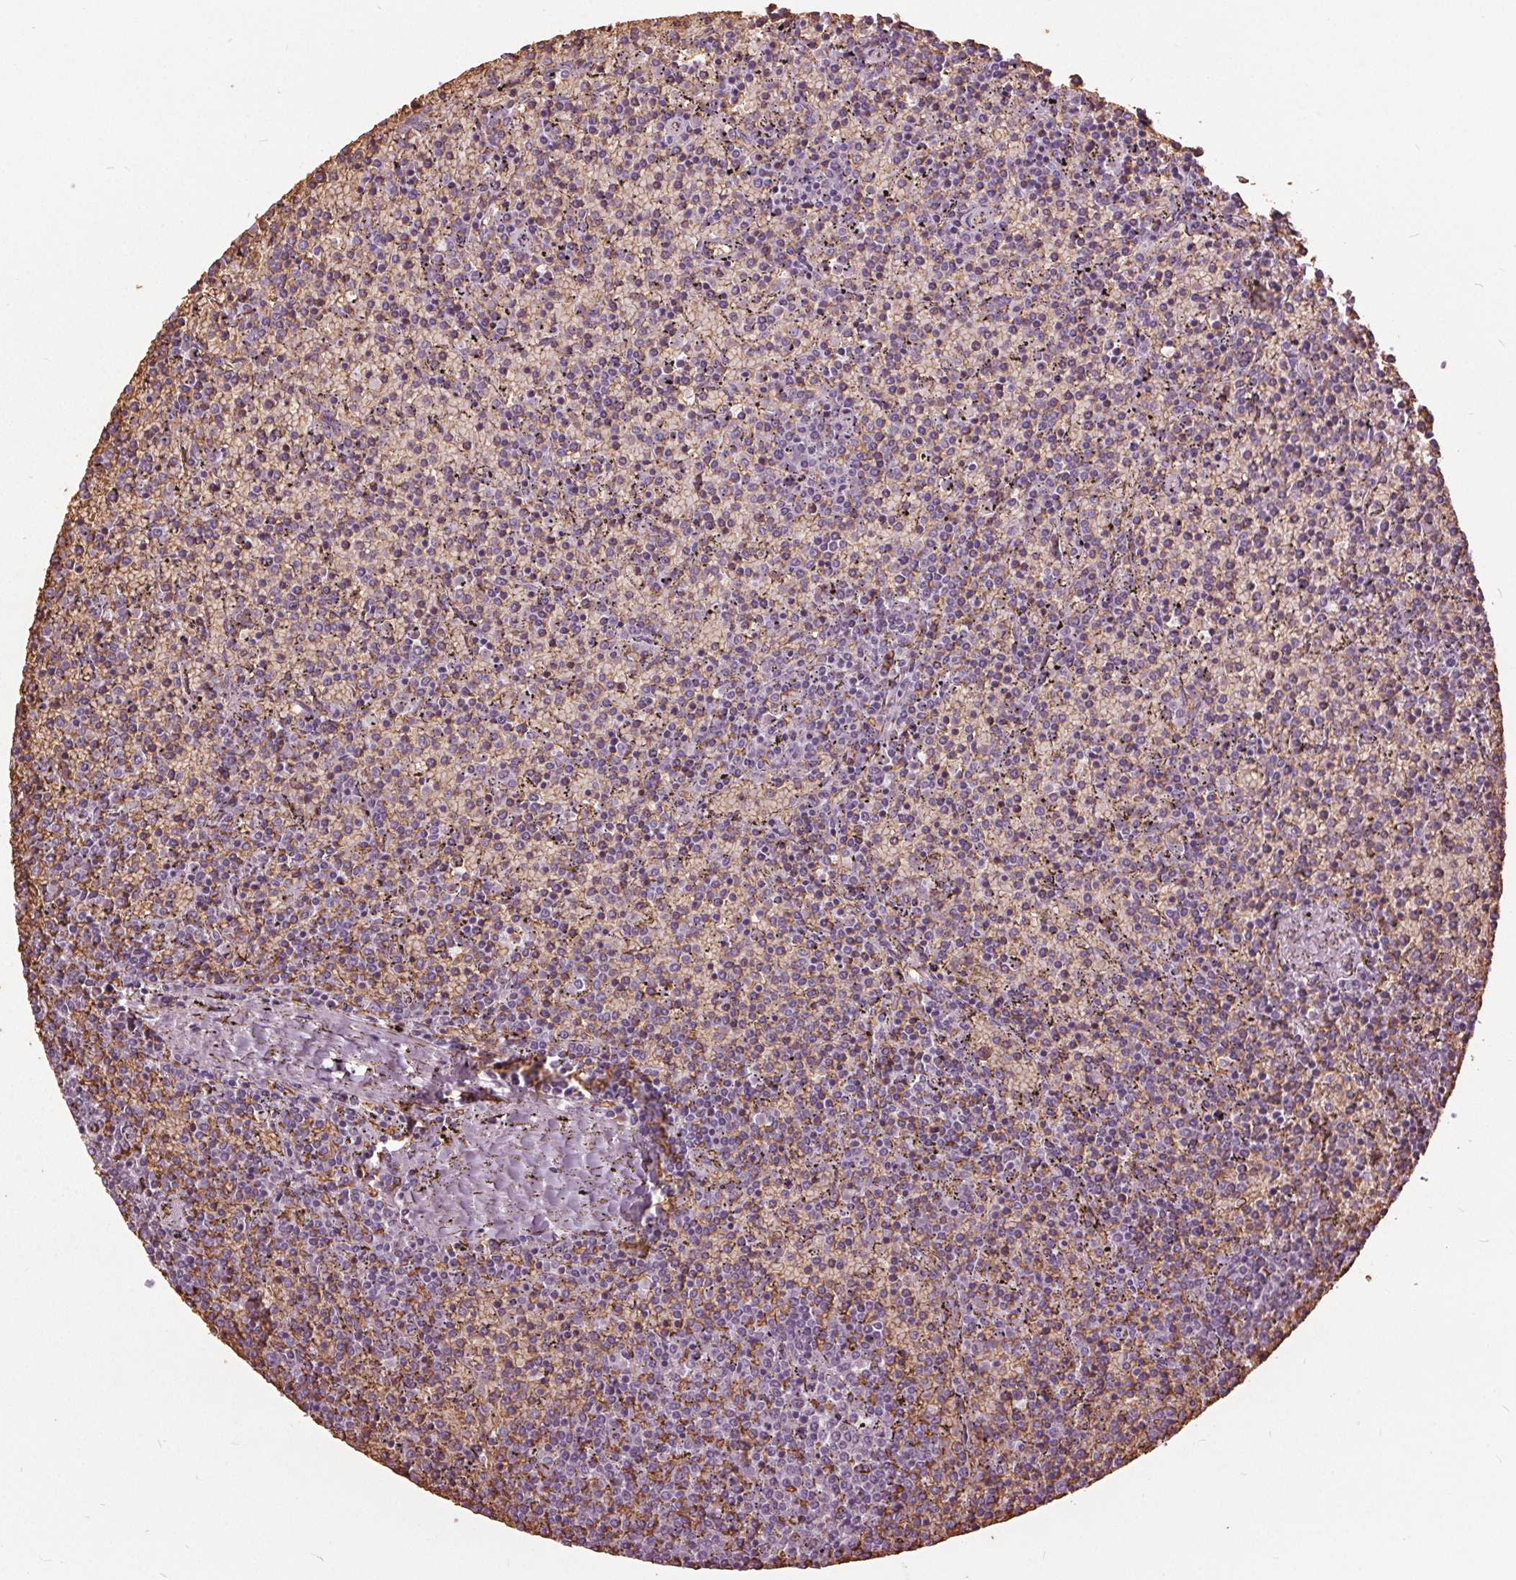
{"staining": {"intensity": "negative", "quantity": "none", "location": "none"}, "tissue": "lymphoma", "cell_type": "Tumor cells", "image_type": "cancer", "snomed": [{"axis": "morphology", "description": "Malignant lymphoma, non-Hodgkin's type, Low grade"}, {"axis": "topography", "description": "Spleen"}], "caption": "This is a histopathology image of immunohistochemistry staining of lymphoma, which shows no staining in tumor cells.", "gene": "SLC4A1", "patient": {"sex": "female", "age": 77}}